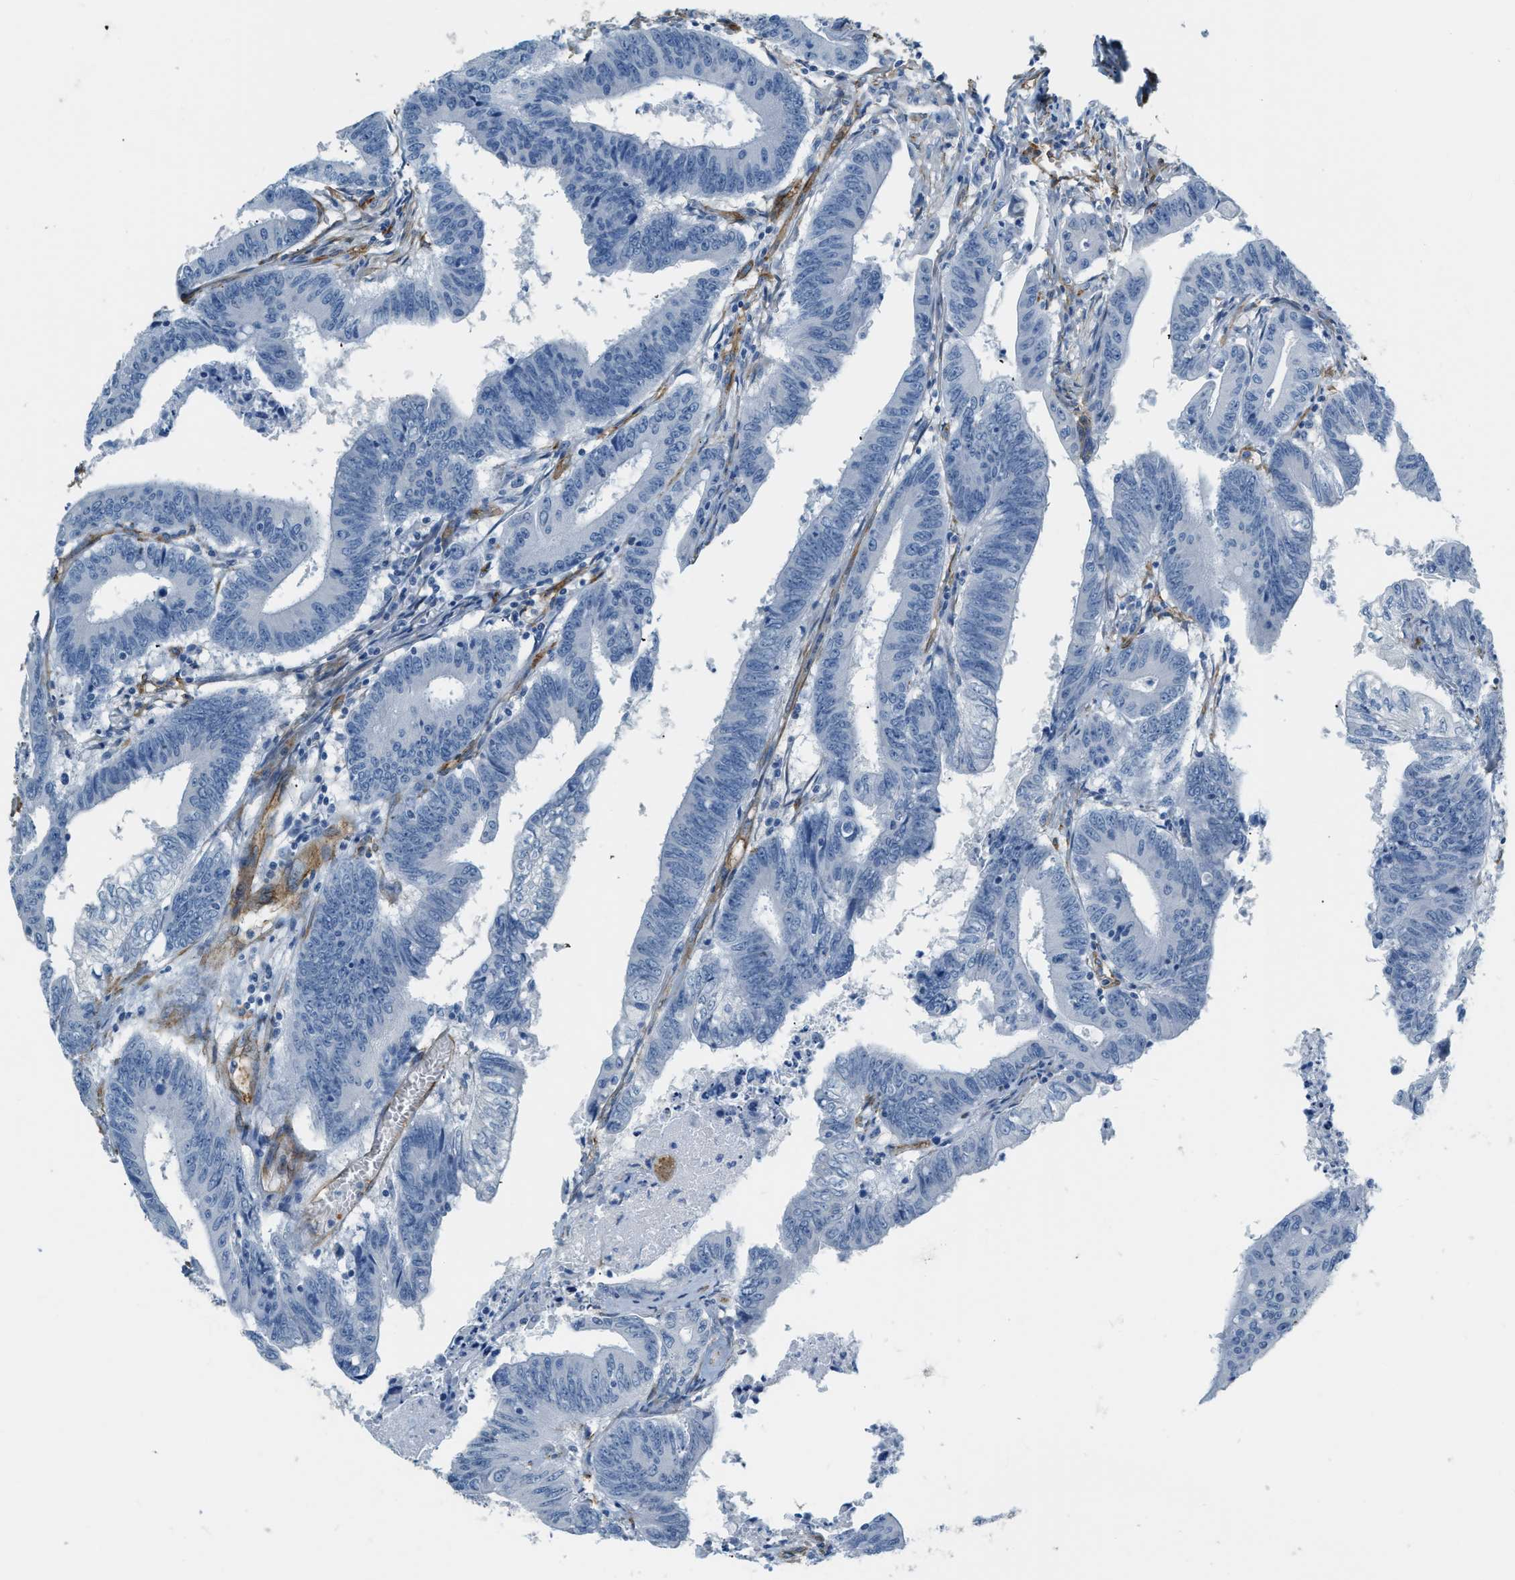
{"staining": {"intensity": "negative", "quantity": "none", "location": "none"}, "tissue": "colorectal cancer", "cell_type": "Tumor cells", "image_type": "cancer", "snomed": [{"axis": "morphology", "description": "Adenocarcinoma, NOS"}, {"axis": "topography", "description": "Colon"}], "caption": "Tumor cells show no significant protein positivity in colorectal cancer.", "gene": "TMEM43", "patient": {"sex": "male", "age": 45}}